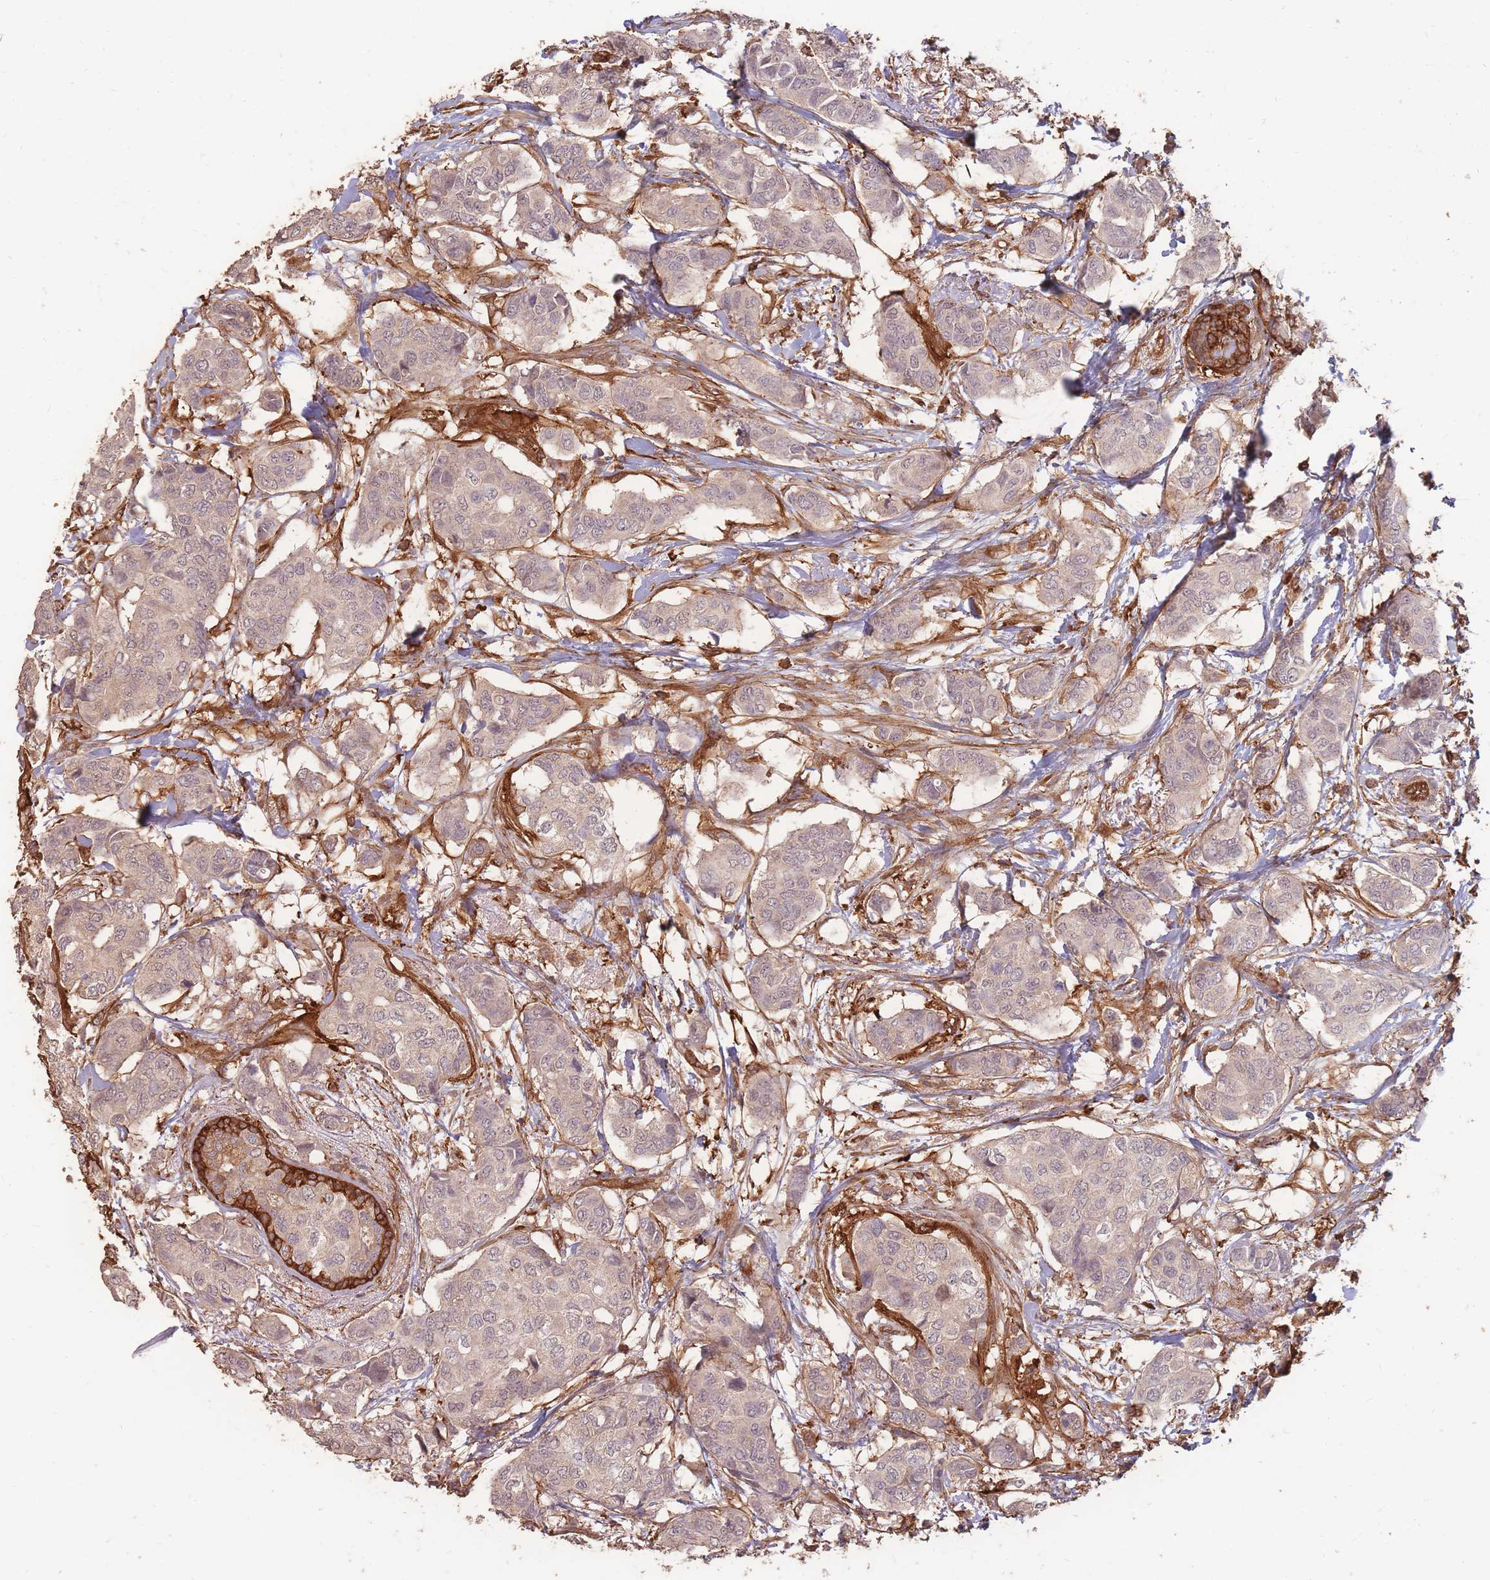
{"staining": {"intensity": "weak", "quantity": "<25%", "location": "cytoplasmic/membranous"}, "tissue": "breast cancer", "cell_type": "Tumor cells", "image_type": "cancer", "snomed": [{"axis": "morphology", "description": "Lobular carcinoma"}, {"axis": "topography", "description": "Breast"}], "caption": "Micrograph shows no protein staining in tumor cells of breast cancer (lobular carcinoma) tissue.", "gene": "PLS3", "patient": {"sex": "female", "age": 51}}